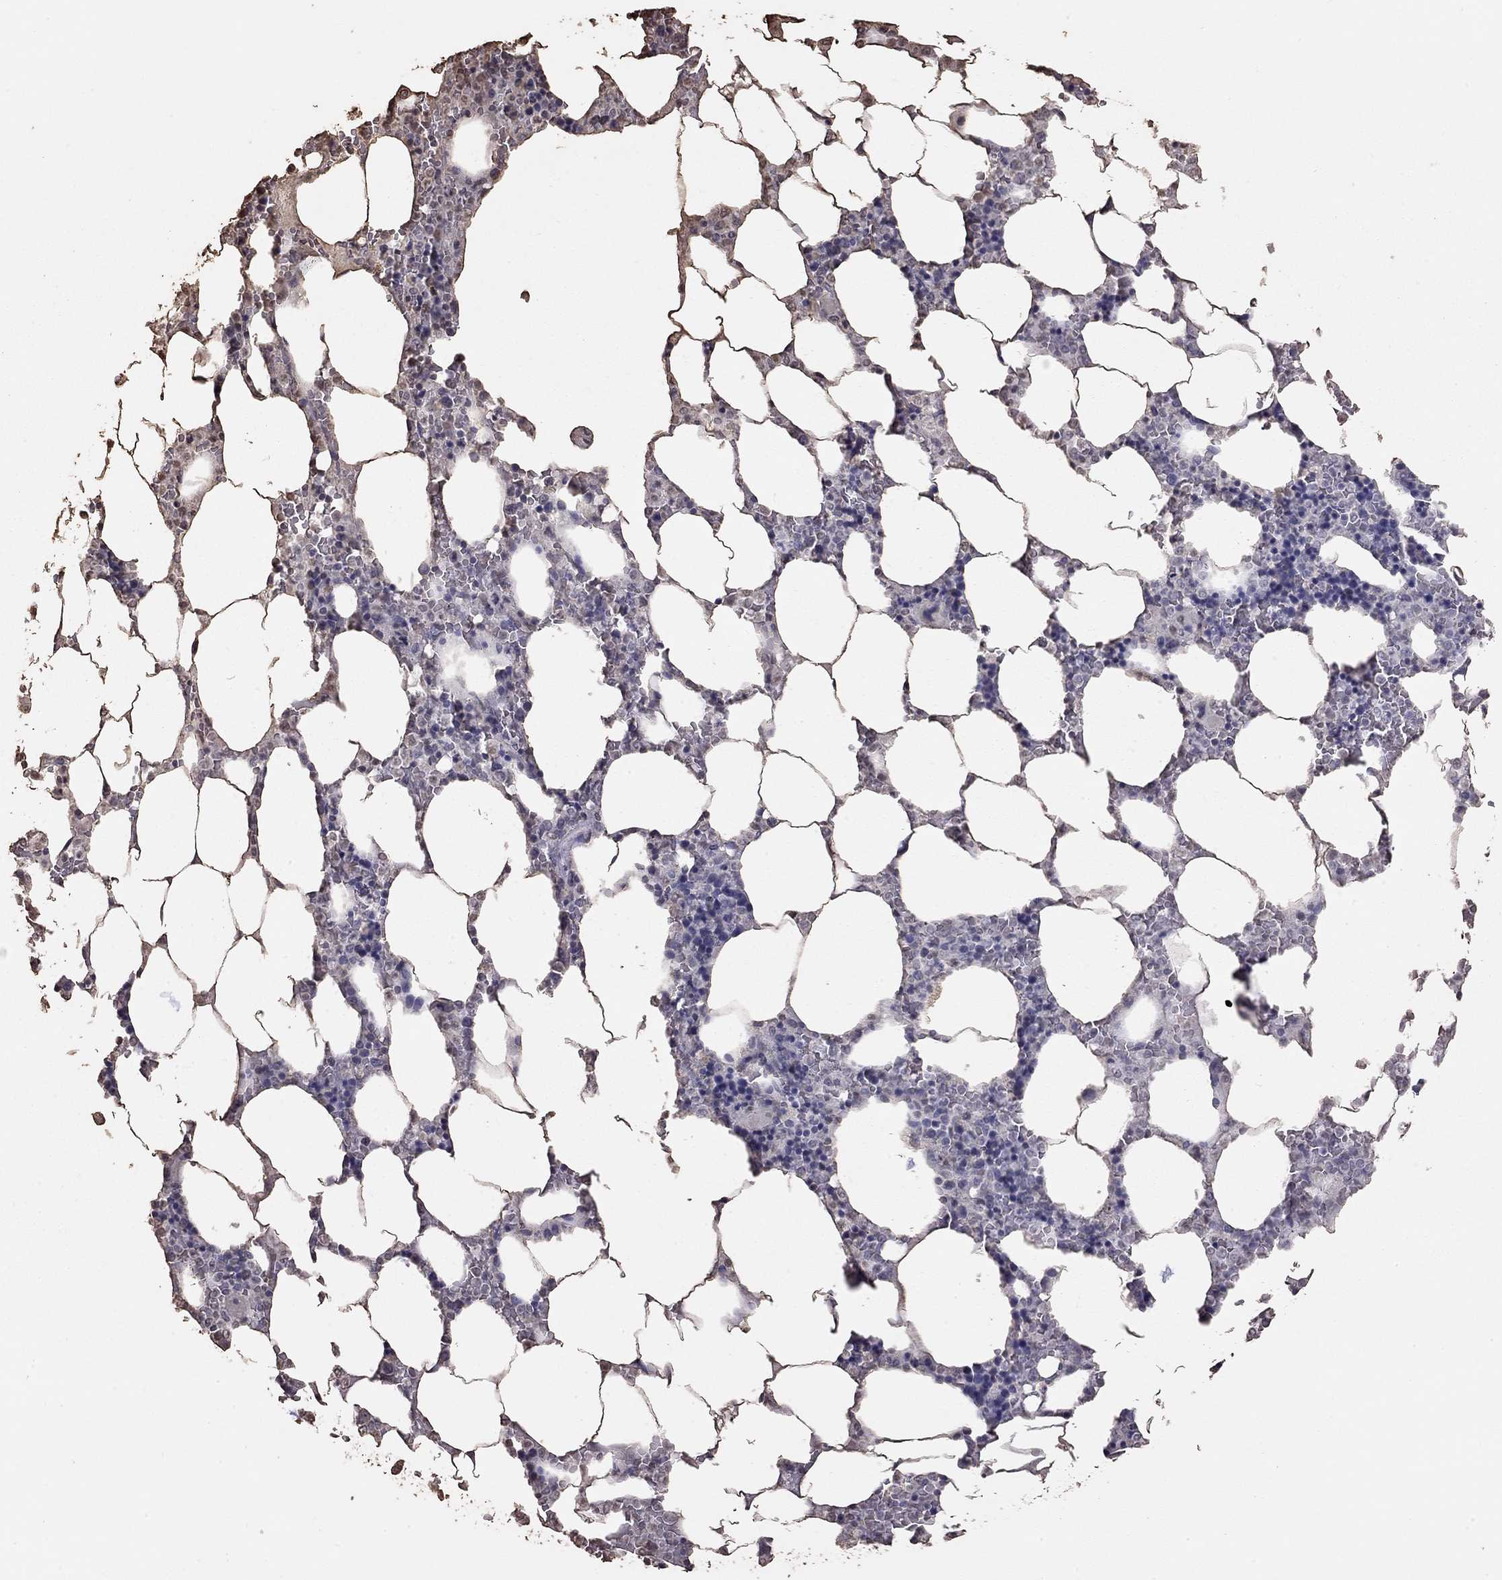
{"staining": {"intensity": "negative", "quantity": "none", "location": "none"}, "tissue": "bone marrow", "cell_type": "Hematopoietic cells", "image_type": "normal", "snomed": [{"axis": "morphology", "description": "Normal tissue, NOS"}, {"axis": "topography", "description": "Bone marrow"}], "caption": "IHC of normal human bone marrow reveals no staining in hematopoietic cells.", "gene": "SUN3", "patient": {"sex": "male", "age": 63}}